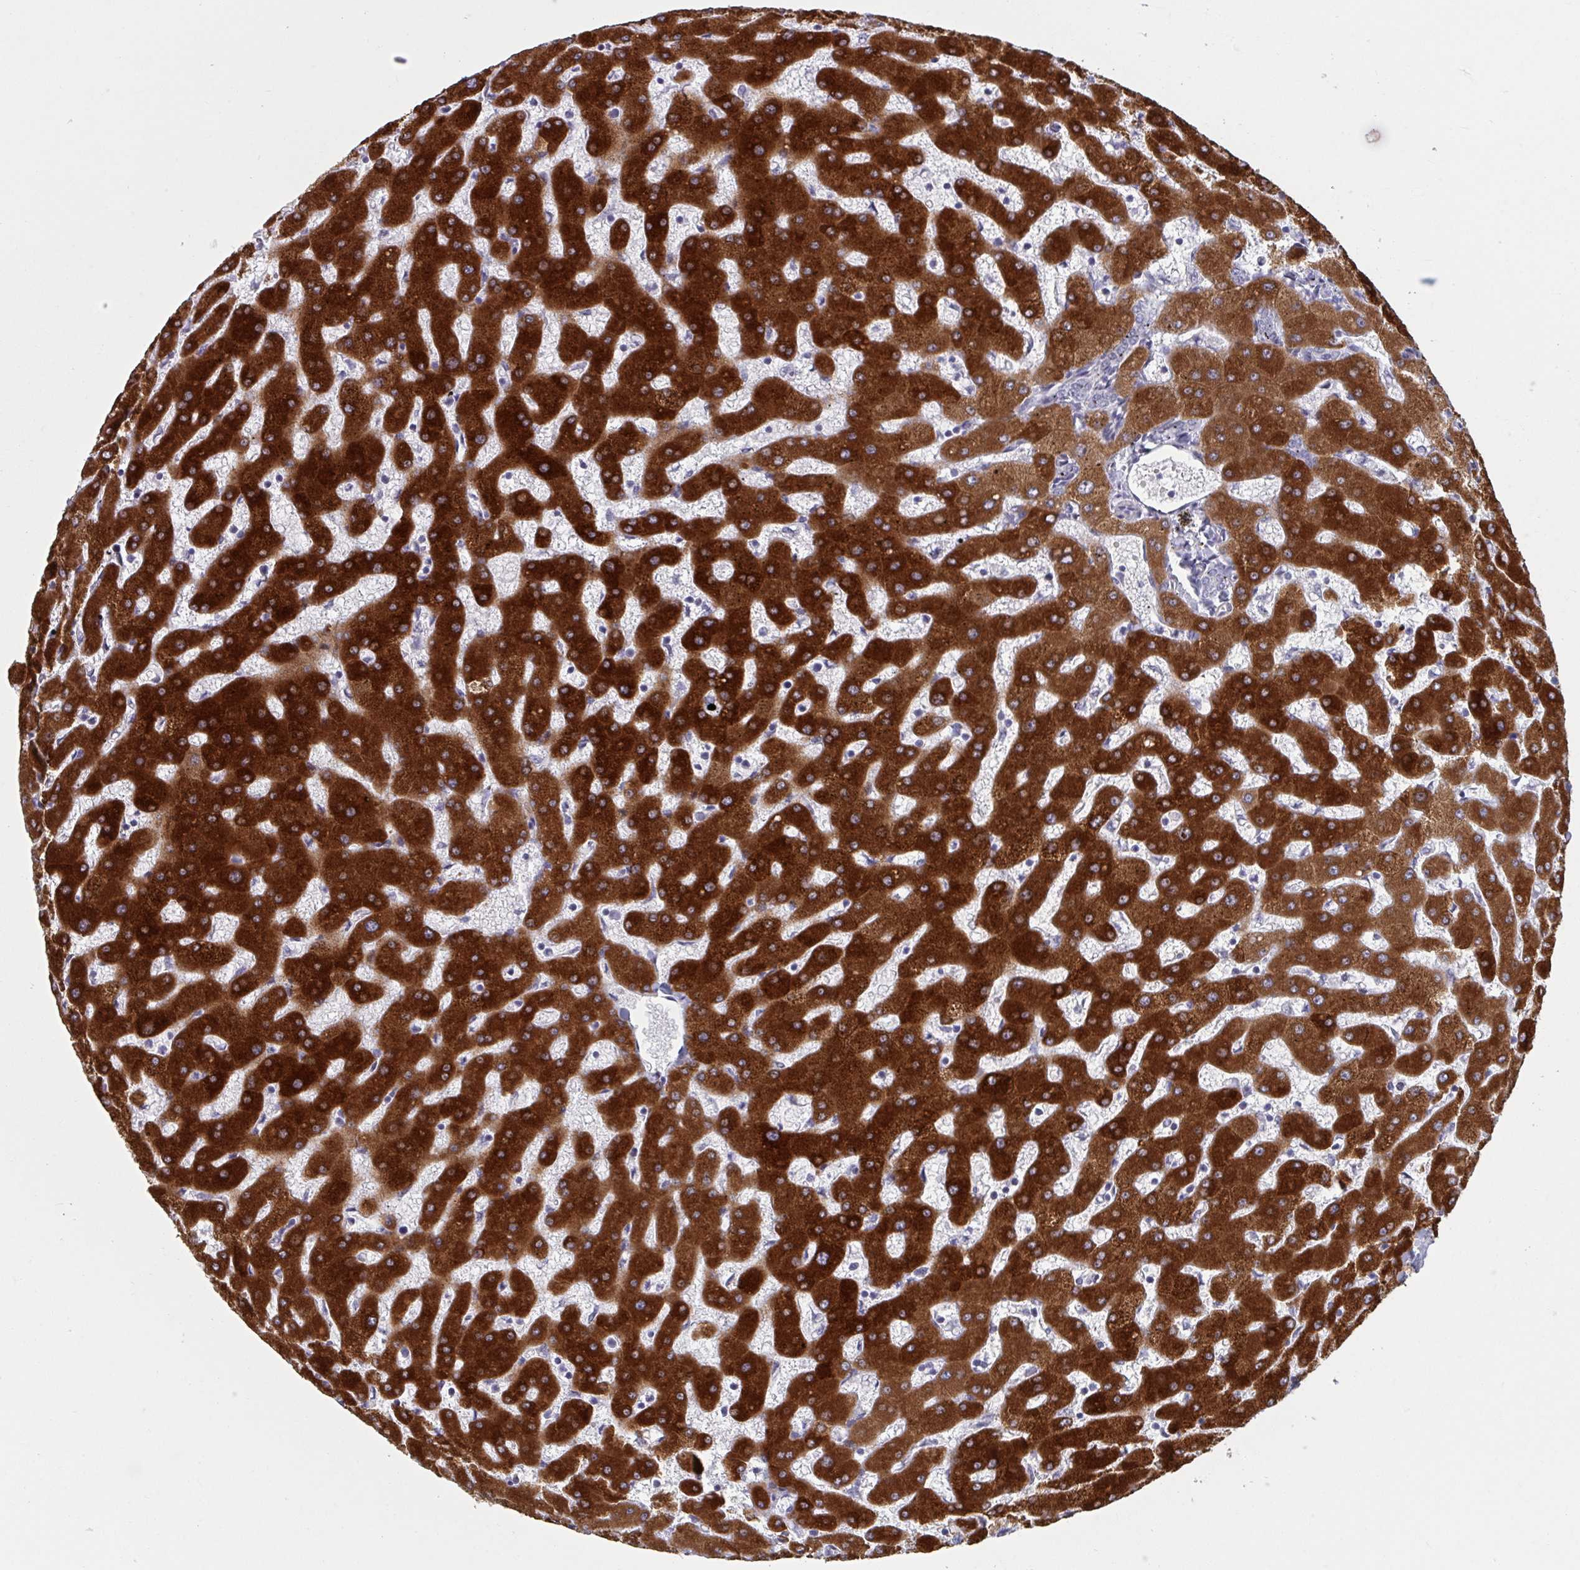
{"staining": {"intensity": "negative", "quantity": "none", "location": "none"}, "tissue": "liver", "cell_type": "Cholangiocytes", "image_type": "normal", "snomed": [{"axis": "morphology", "description": "Normal tissue, NOS"}, {"axis": "topography", "description": "Liver"}], "caption": "Immunohistochemistry image of unremarkable liver stained for a protein (brown), which reveals no staining in cholangiocytes.", "gene": "HSD17B6", "patient": {"sex": "female", "age": 63}}